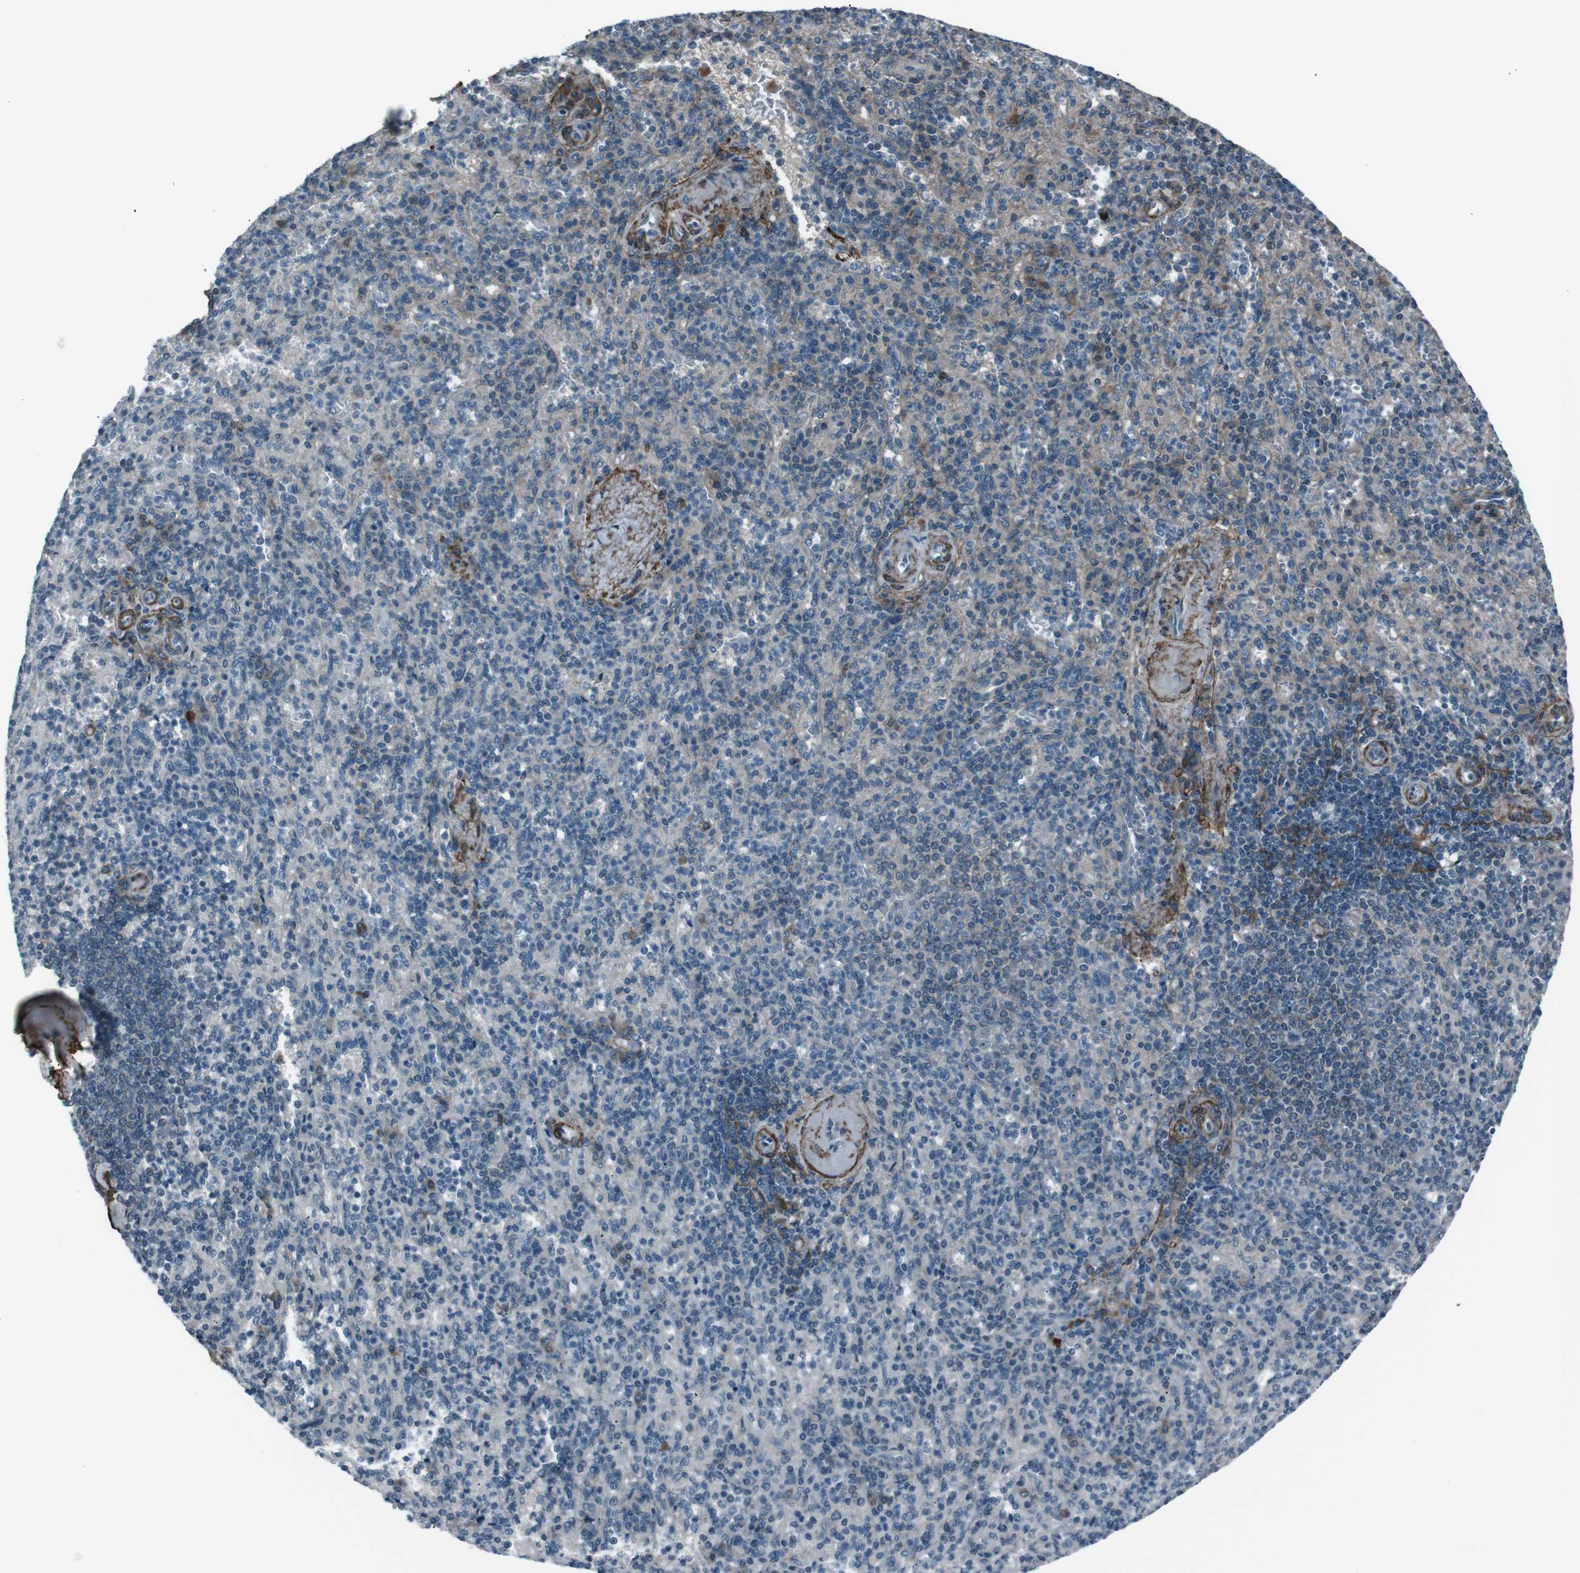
{"staining": {"intensity": "moderate", "quantity": "<25%", "location": "cytoplasmic/membranous"}, "tissue": "spleen", "cell_type": "Cells in red pulp", "image_type": "normal", "snomed": [{"axis": "morphology", "description": "Normal tissue, NOS"}, {"axis": "topography", "description": "Spleen"}], "caption": "Cells in red pulp show low levels of moderate cytoplasmic/membranous expression in approximately <25% of cells in normal spleen.", "gene": "PDLIM5", "patient": {"sex": "female", "age": 74}}